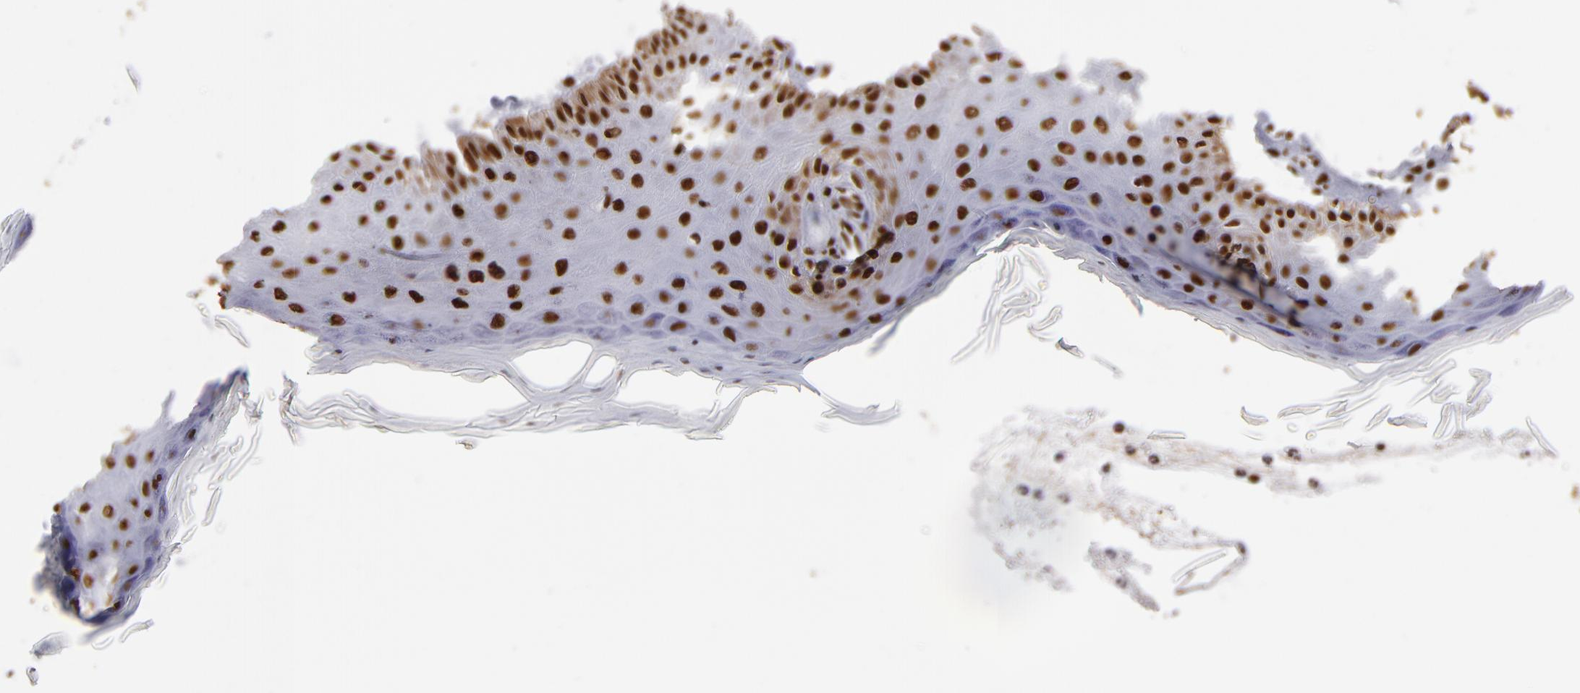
{"staining": {"intensity": "strong", "quantity": ">75%", "location": "nuclear"}, "tissue": "skin cancer", "cell_type": "Tumor cells", "image_type": "cancer", "snomed": [{"axis": "morphology", "description": "Squamous cell carcinoma, NOS"}, {"axis": "topography", "description": "Skin"}], "caption": "Immunohistochemistry (IHC) photomicrograph of neoplastic tissue: human squamous cell carcinoma (skin) stained using immunohistochemistry reveals high levels of strong protein expression localized specifically in the nuclear of tumor cells, appearing as a nuclear brown color.", "gene": "MRE11", "patient": {"sex": "female", "age": 40}}